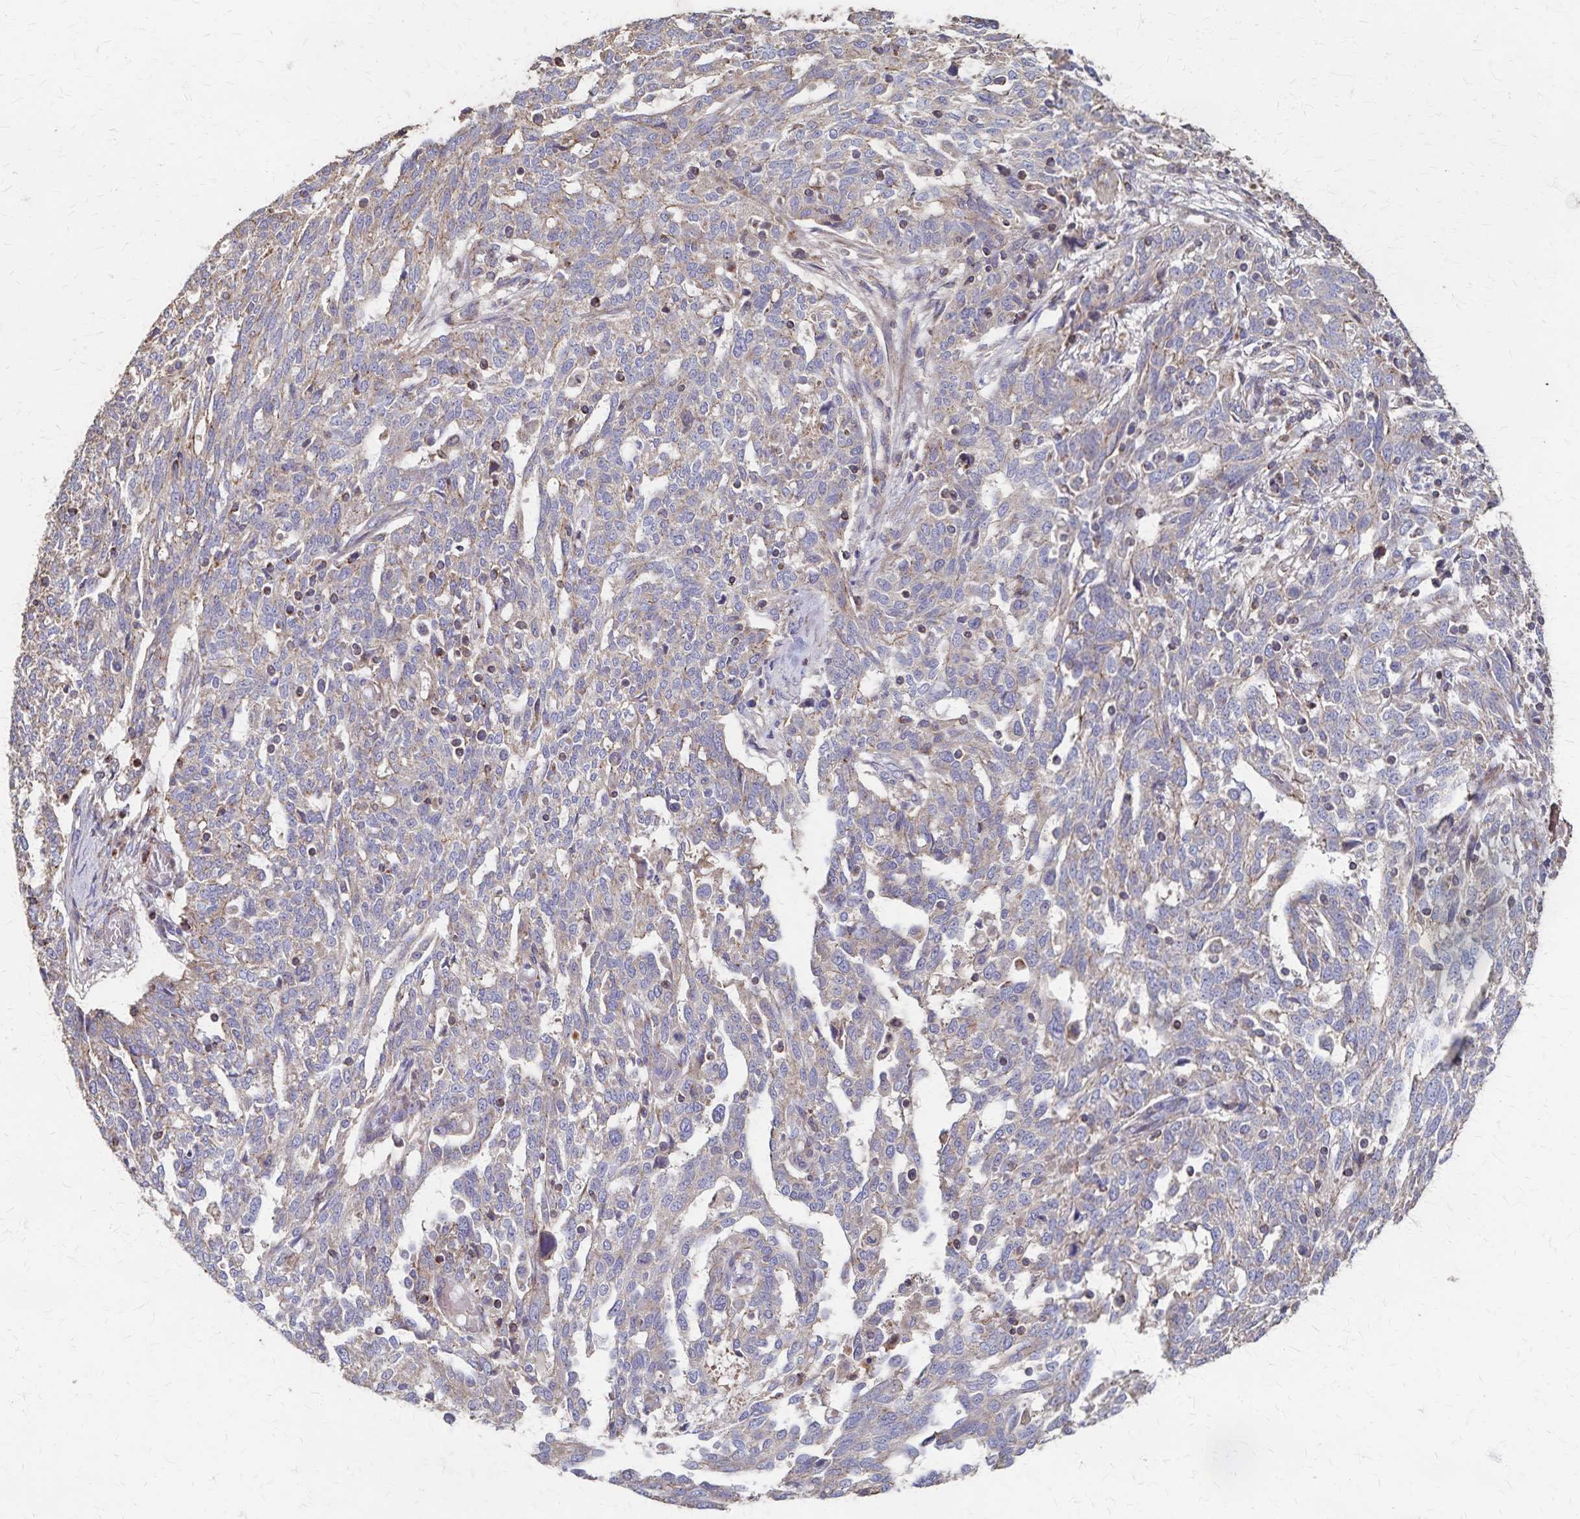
{"staining": {"intensity": "weak", "quantity": "<25%", "location": "cytoplasmic/membranous"}, "tissue": "ovarian cancer", "cell_type": "Tumor cells", "image_type": "cancer", "snomed": [{"axis": "morphology", "description": "Cystadenocarcinoma, serous, NOS"}, {"axis": "topography", "description": "Ovary"}], "caption": "A histopathology image of ovarian cancer (serous cystadenocarcinoma) stained for a protein reveals no brown staining in tumor cells.", "gene": "PGAP2", "patient": {"sex": "female", "age": 67}}